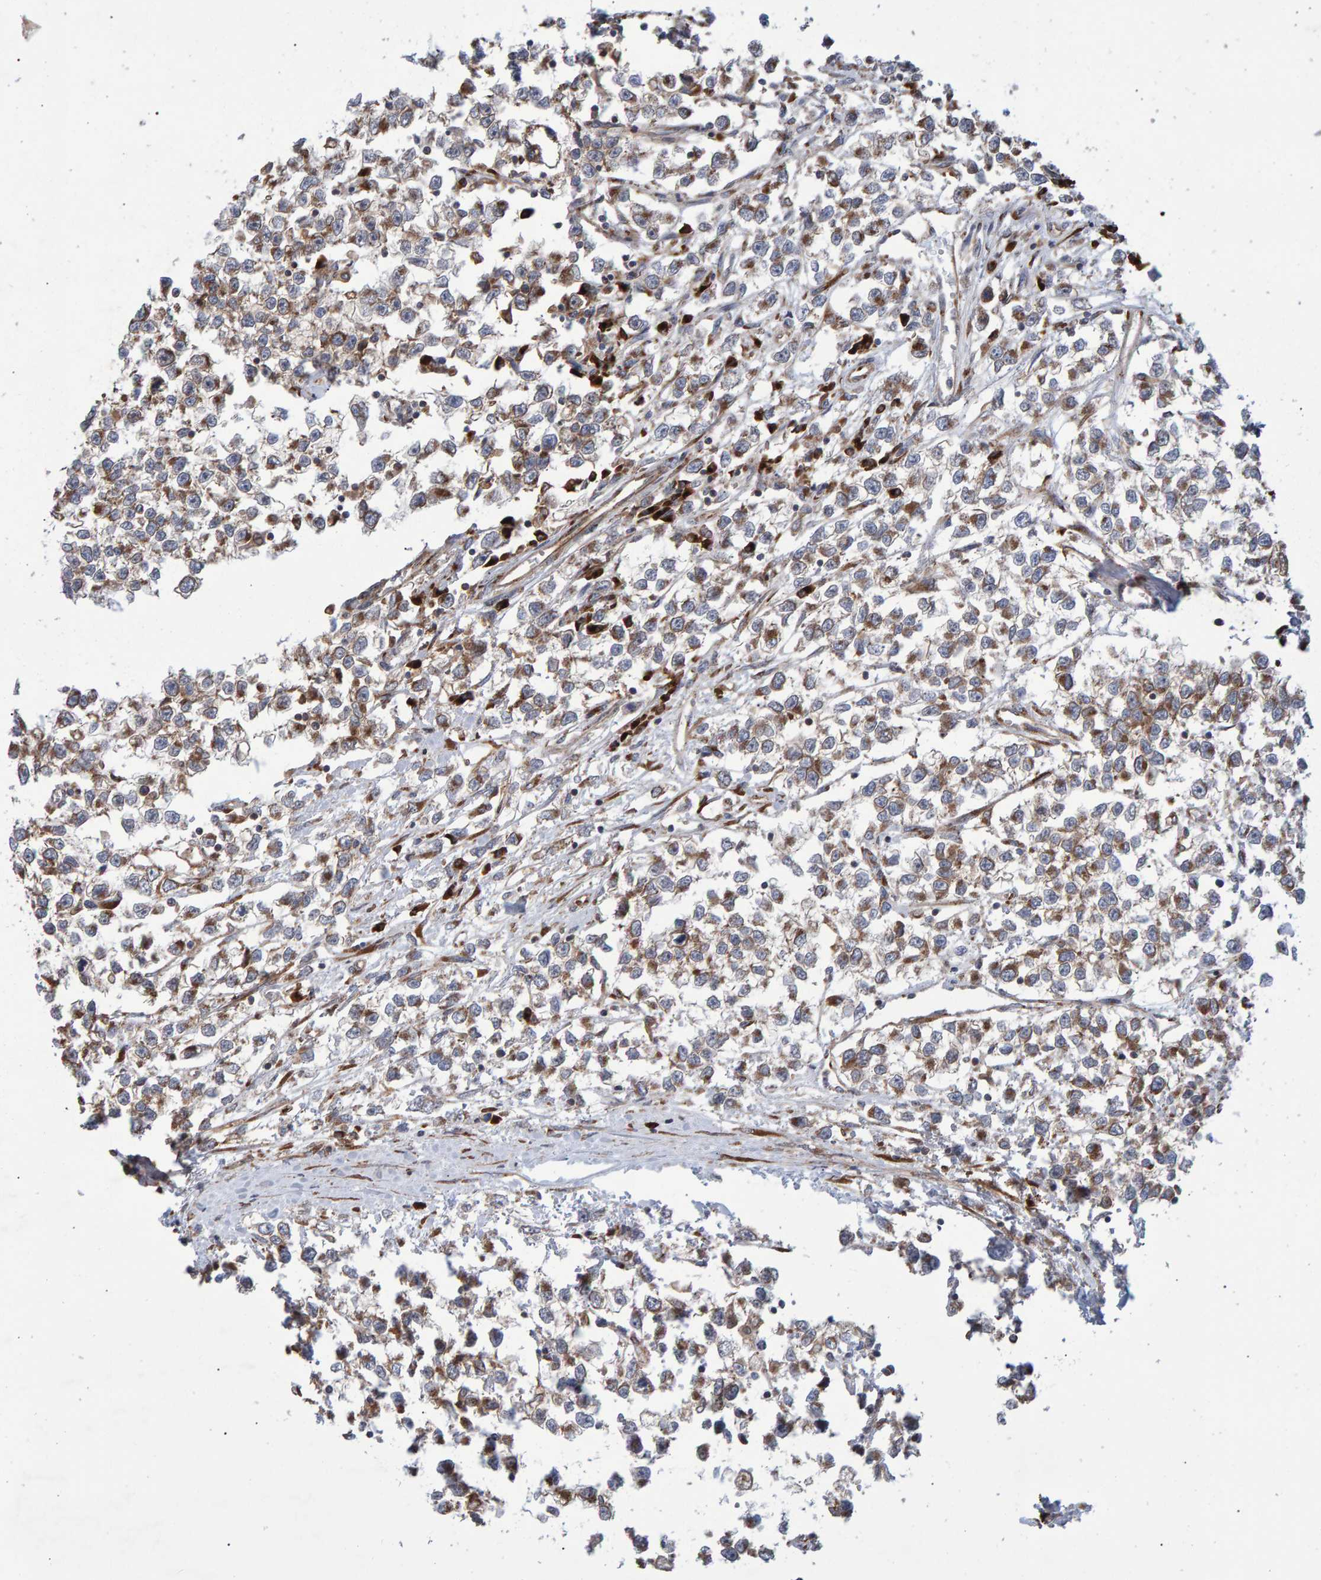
{"staining": {"intensity": "weak", "quantity": ">75%", "location": "cytoplasmic/membranous"}, "tissue": "testis cancer", "cell_type": "Tumor cells", "image_type": "cancer", "snomed": [{"axis": "morphology", "description": "Seminoma, NOS"}, {"axis": "morphology", "description": "Carcinoma, Embryonal, NOS"}, {"axis": "topography", "description": "Testis"}], "caption": "Protein analysis of testis seminoma tissue shows weak cytoplasmic/membranous staining in about >75% of tumor cells. (brown staining indicates protein expression, while blue staining denotes nuclei).", "gene": "FAM117A", "patient": {"sex": "male", "age": 51}}